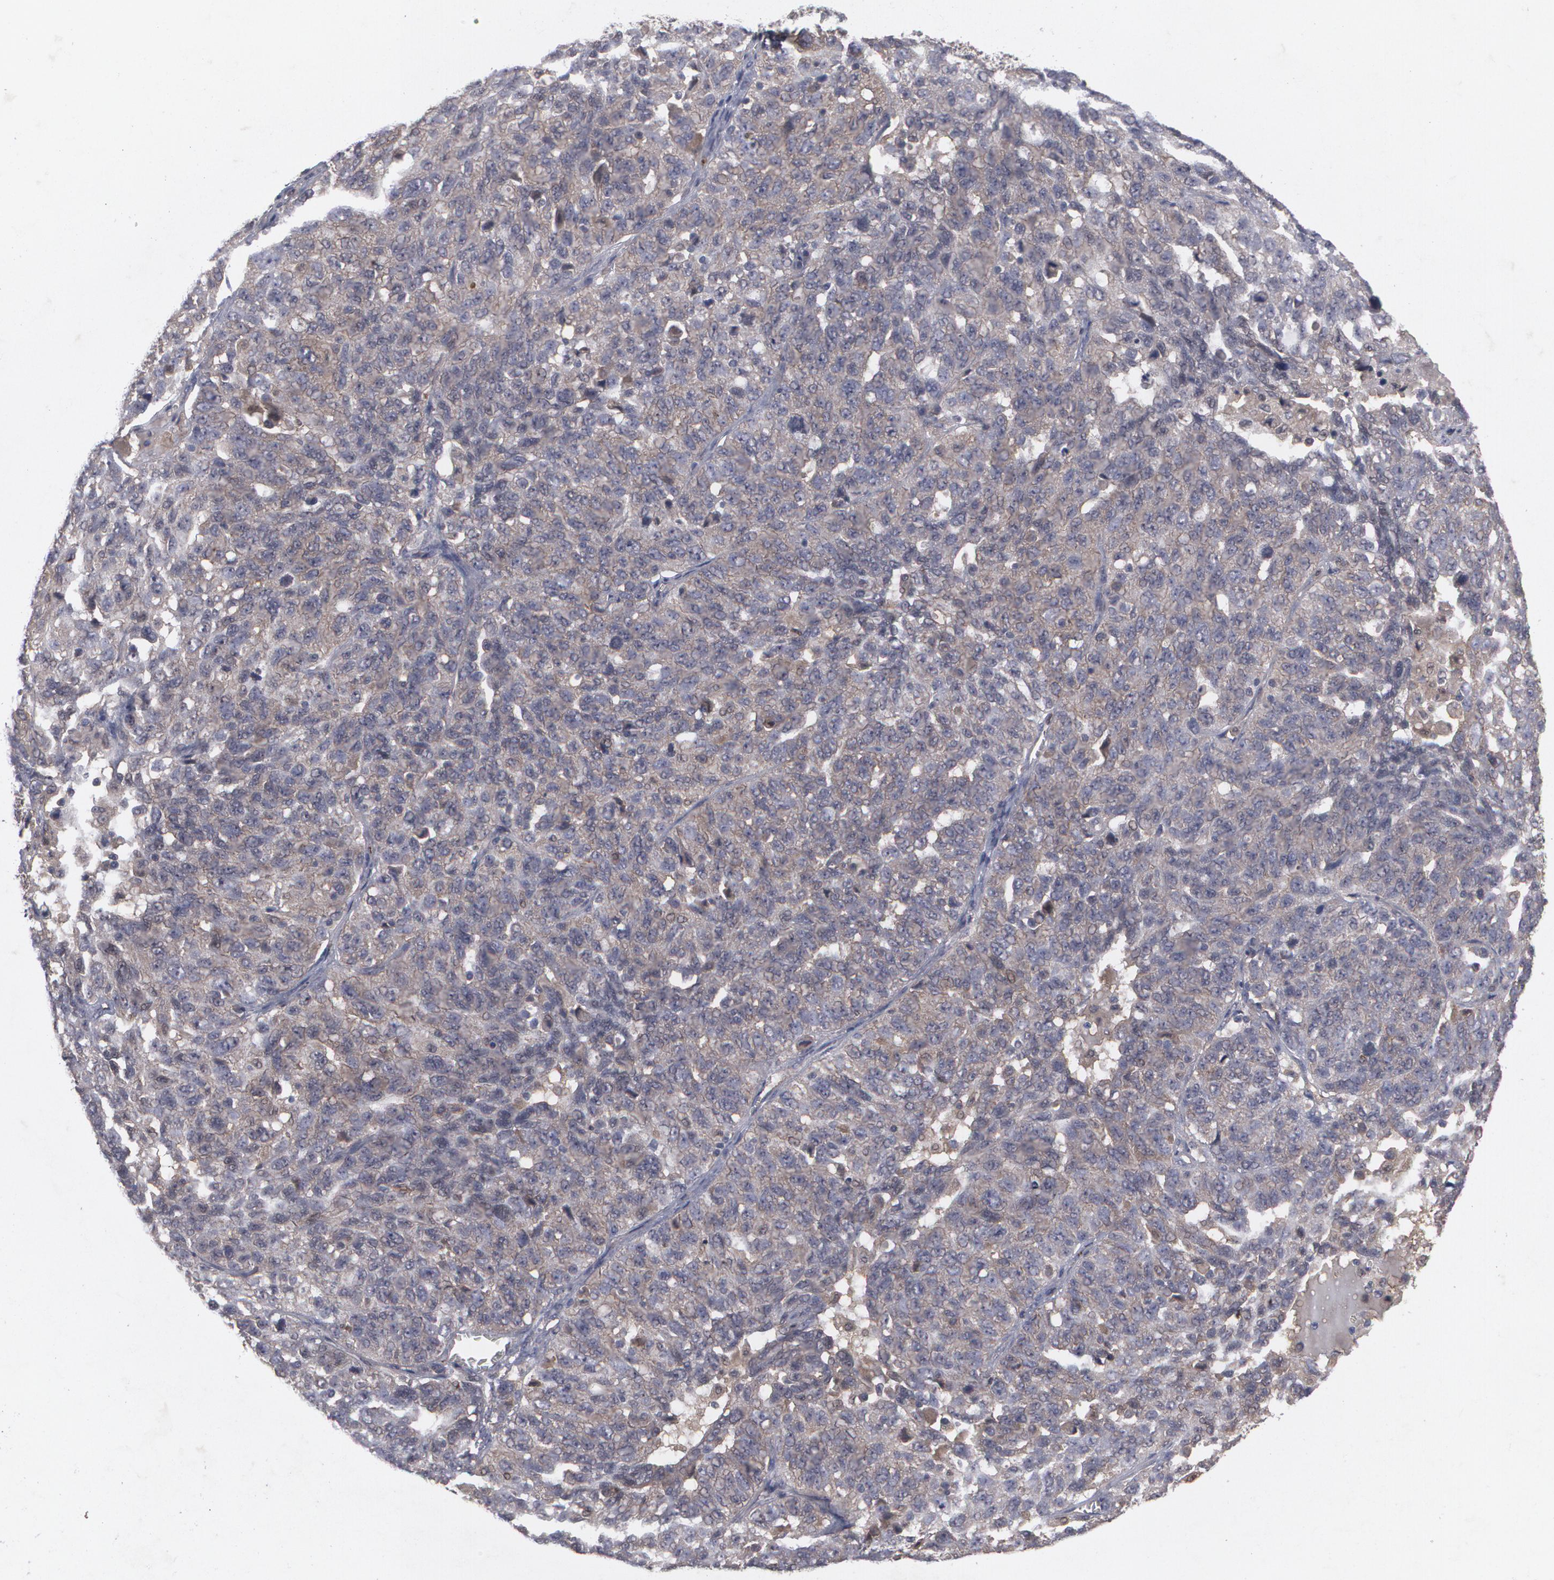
{"staining": {"intensity": "weak", "quantity": "25%-75%", "location": "cytoplasmic/membranous"}, "tissue": "ovarian cancer", "cell_type": "Tumor cells", "image_type": "cancer", "snomed": [{"axis": "morphology", "description": "Cystadenocarcinoma, serous, NOS"}, {"axis": "topography", "description": "Ovary"}], "caption": "A high-resolution histopathology image shows immunohistochemistry staining of ovarian serous cystadenocarcinoma, which shows weak cytoplasmic/membranous positivity in about 25%-75% of tumor cells.", "gene": "HTT", "patient": {"sex": "female", "age": 71}}